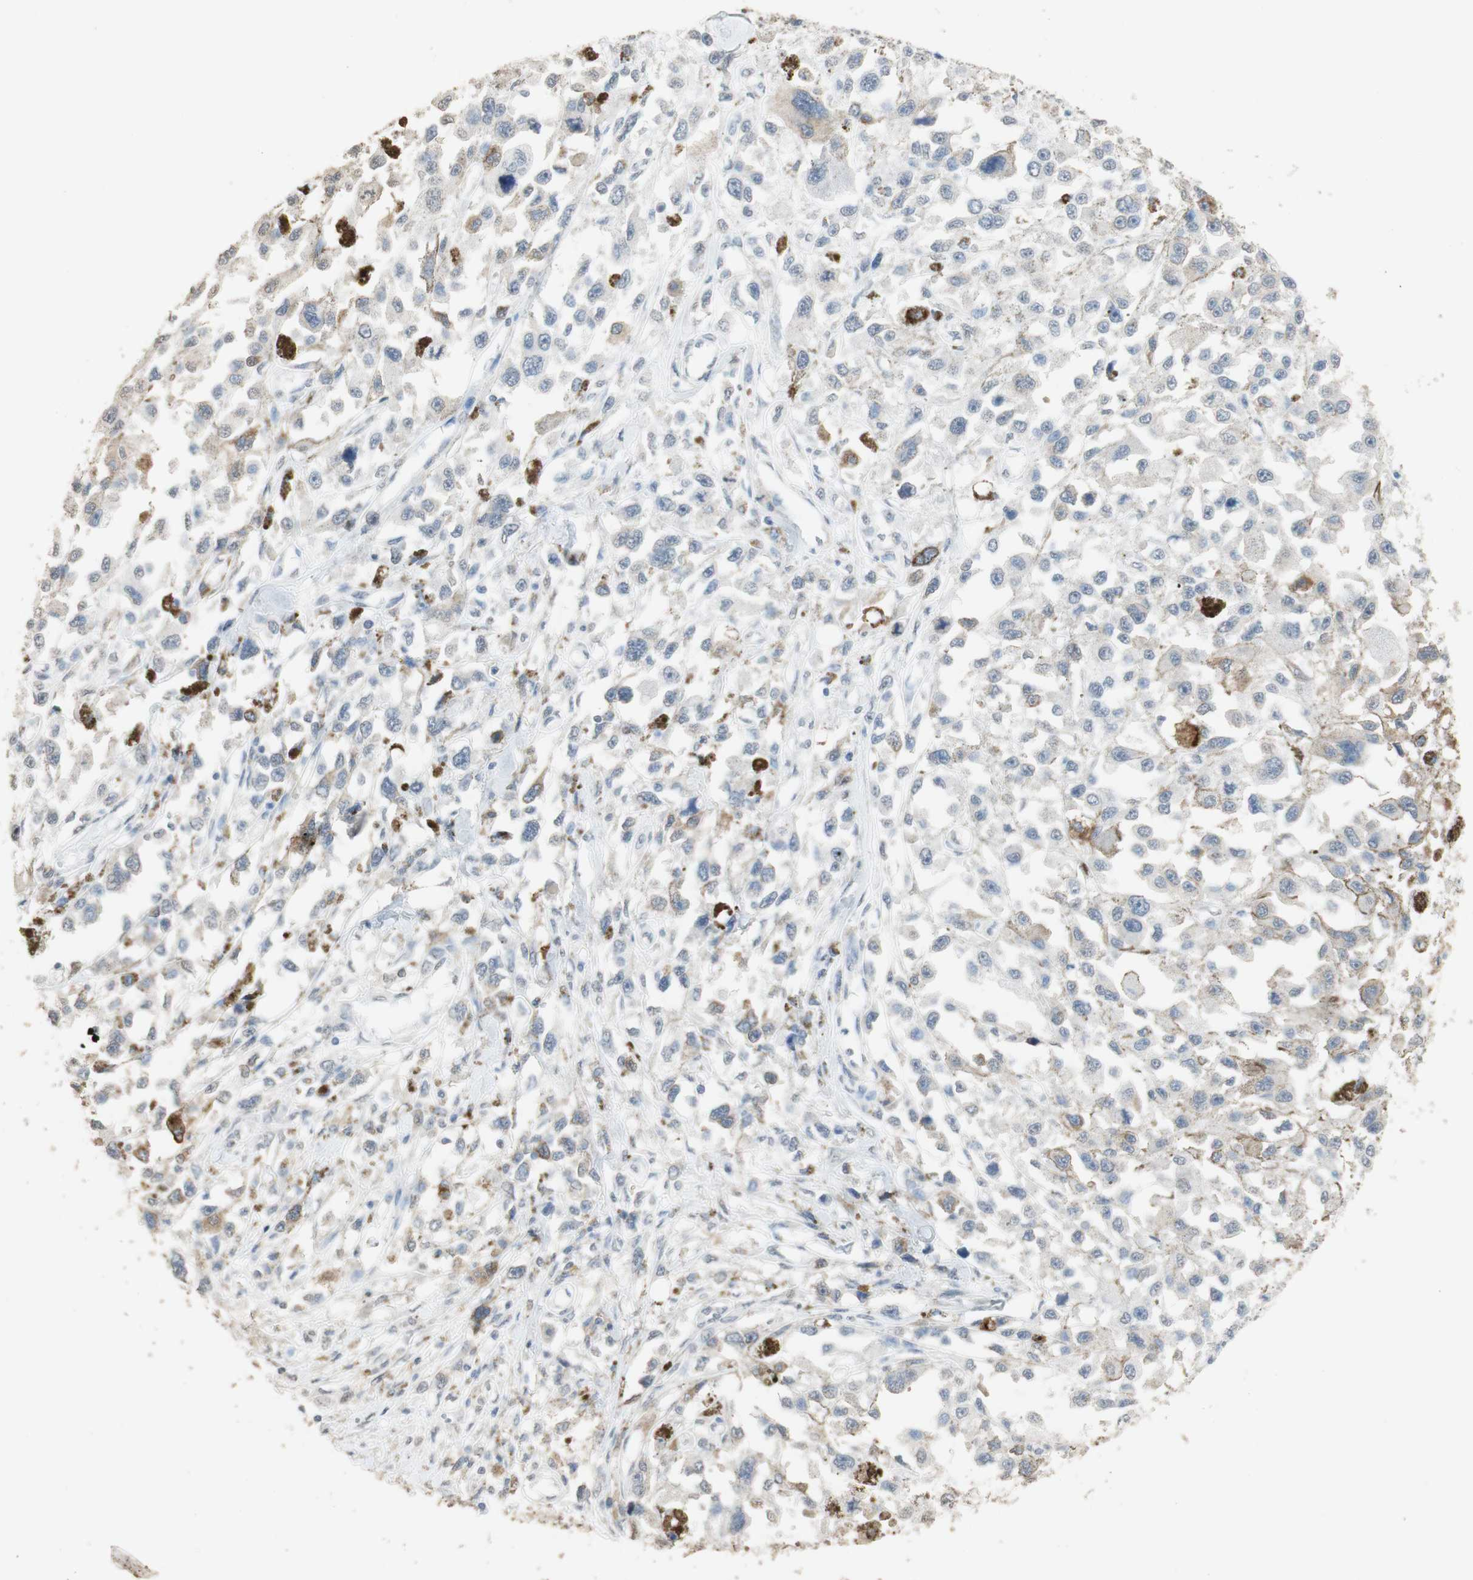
{"staining": {"intensity": "weak", "quantity": "<25%", "location": "cytoplasmic/membranous"}, "tissue": "melanoma", "cell_type": "Tumor cells", "image_type": "cancer", "snomed": [{"axis": "morphology", "description": "Malignant melanoma, Metastatic site"}, {"axis": "topography", "description": "Lymph node"}], "caption": "IHC image of neoplastic tissue: malignant melanoma (metastatic site) stained with DAB reveals no significant protein expression in tumor cells. (DAB immunohistochemistry (IHC), high magnification).", "gene": "L1CAM", "patient": {"sex": "male", "age": 59}}